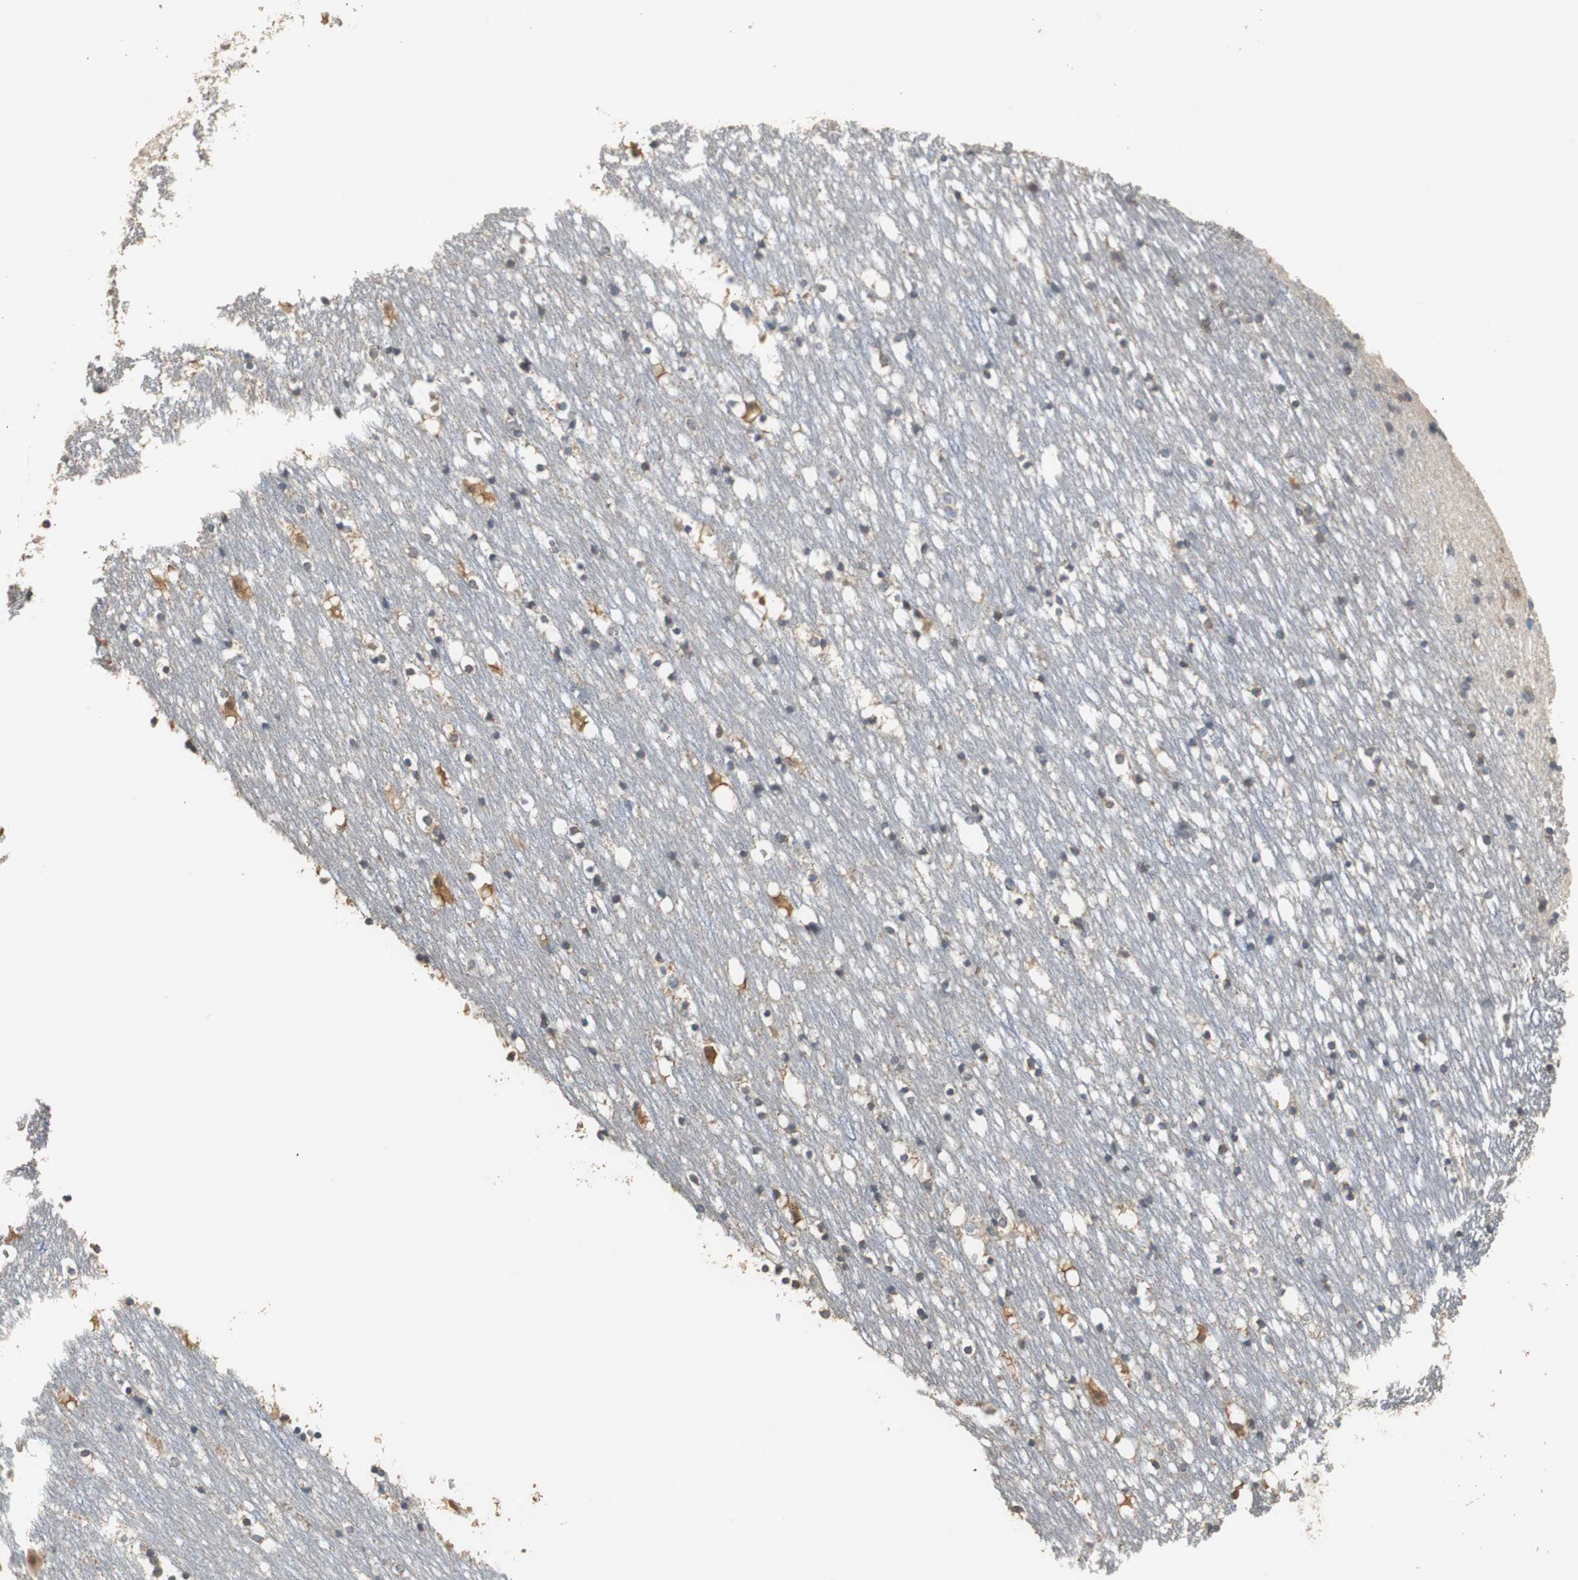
{"staining": {"intensity": "moderate", "quantity": "<25%", "location": "cytoplasmic/membranous"}, "tissue": "caudate", "cell_type": "Glial cells", "image_type": "normal", "snomed": [{"axis": "morphology", "description": "Normal tissue, NOS"}, {"axis": "topography", "description": "Lateral ventricle wall"}], "caption": "IHC of normal caudate exhibits low levels of moderate cytoplasmic/membranous expression in about <25% of glial cells. Nuclei are stained in blue.", "gene": "HMGCL", "patient": {"sex": "male", "age": 45}}